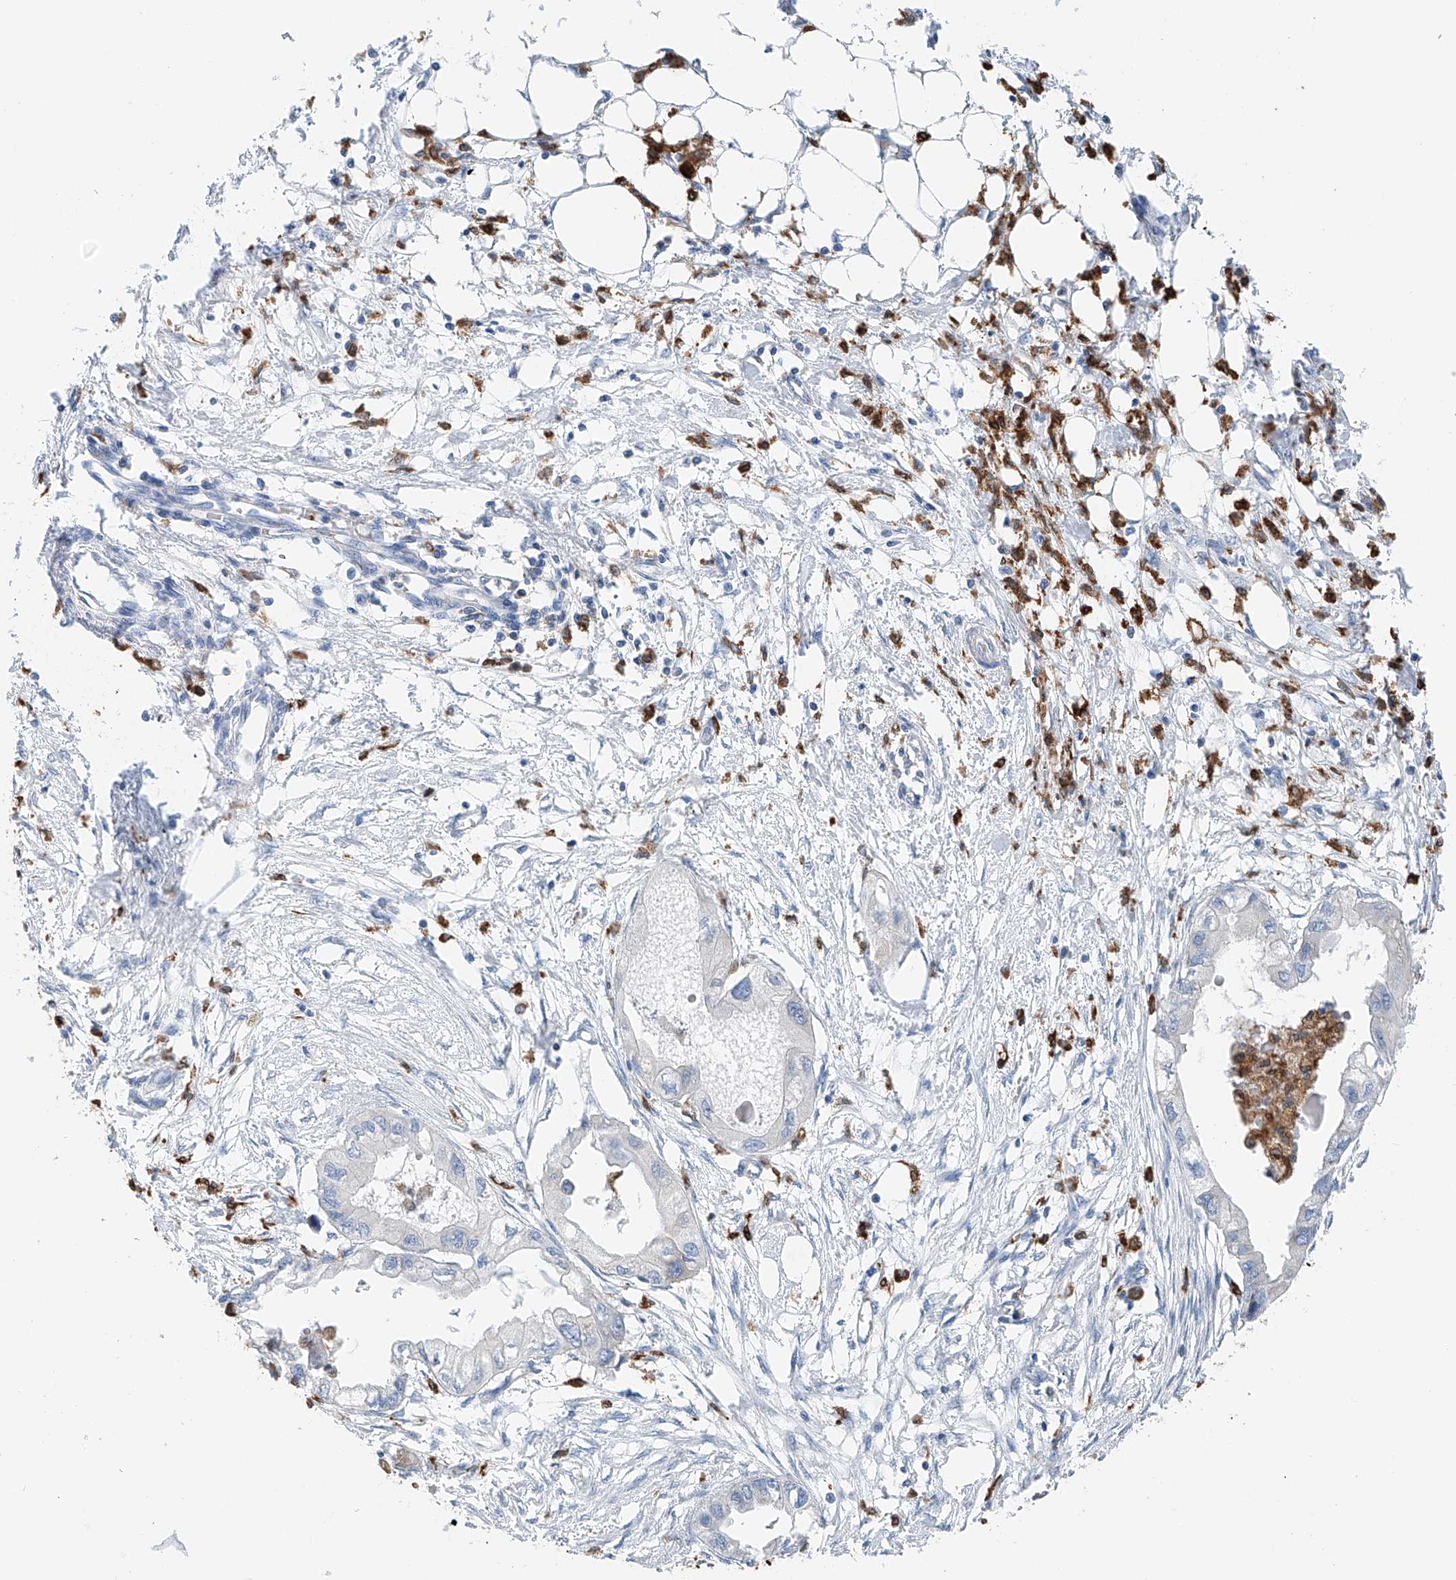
{"staining": {"intensity": "negative", "quantity": "none", "location": "none"}, "tissue": "endometrial cancer", "cell_type": "Tumor cells", "image_type": "cancer", "snomed": [{"axis": "morphology", "description": "Adenocarcinoma, NOS"}, {"axis": "morphology", "description": "Adenocarcinoma, metastatic, NOS"}, {"axis": "topography", "description": "Adipose tissue"}, {"axis": "topography", "description": "Endometrium"}], "caption": "High power microscopy image of an immunohistochemistry (IHC) micrograph of endometrial cancer, revealing no significant positivity in tumor cells.", "gene": "TBXAS1", "patient": {"sex": "female", "age": 67}}